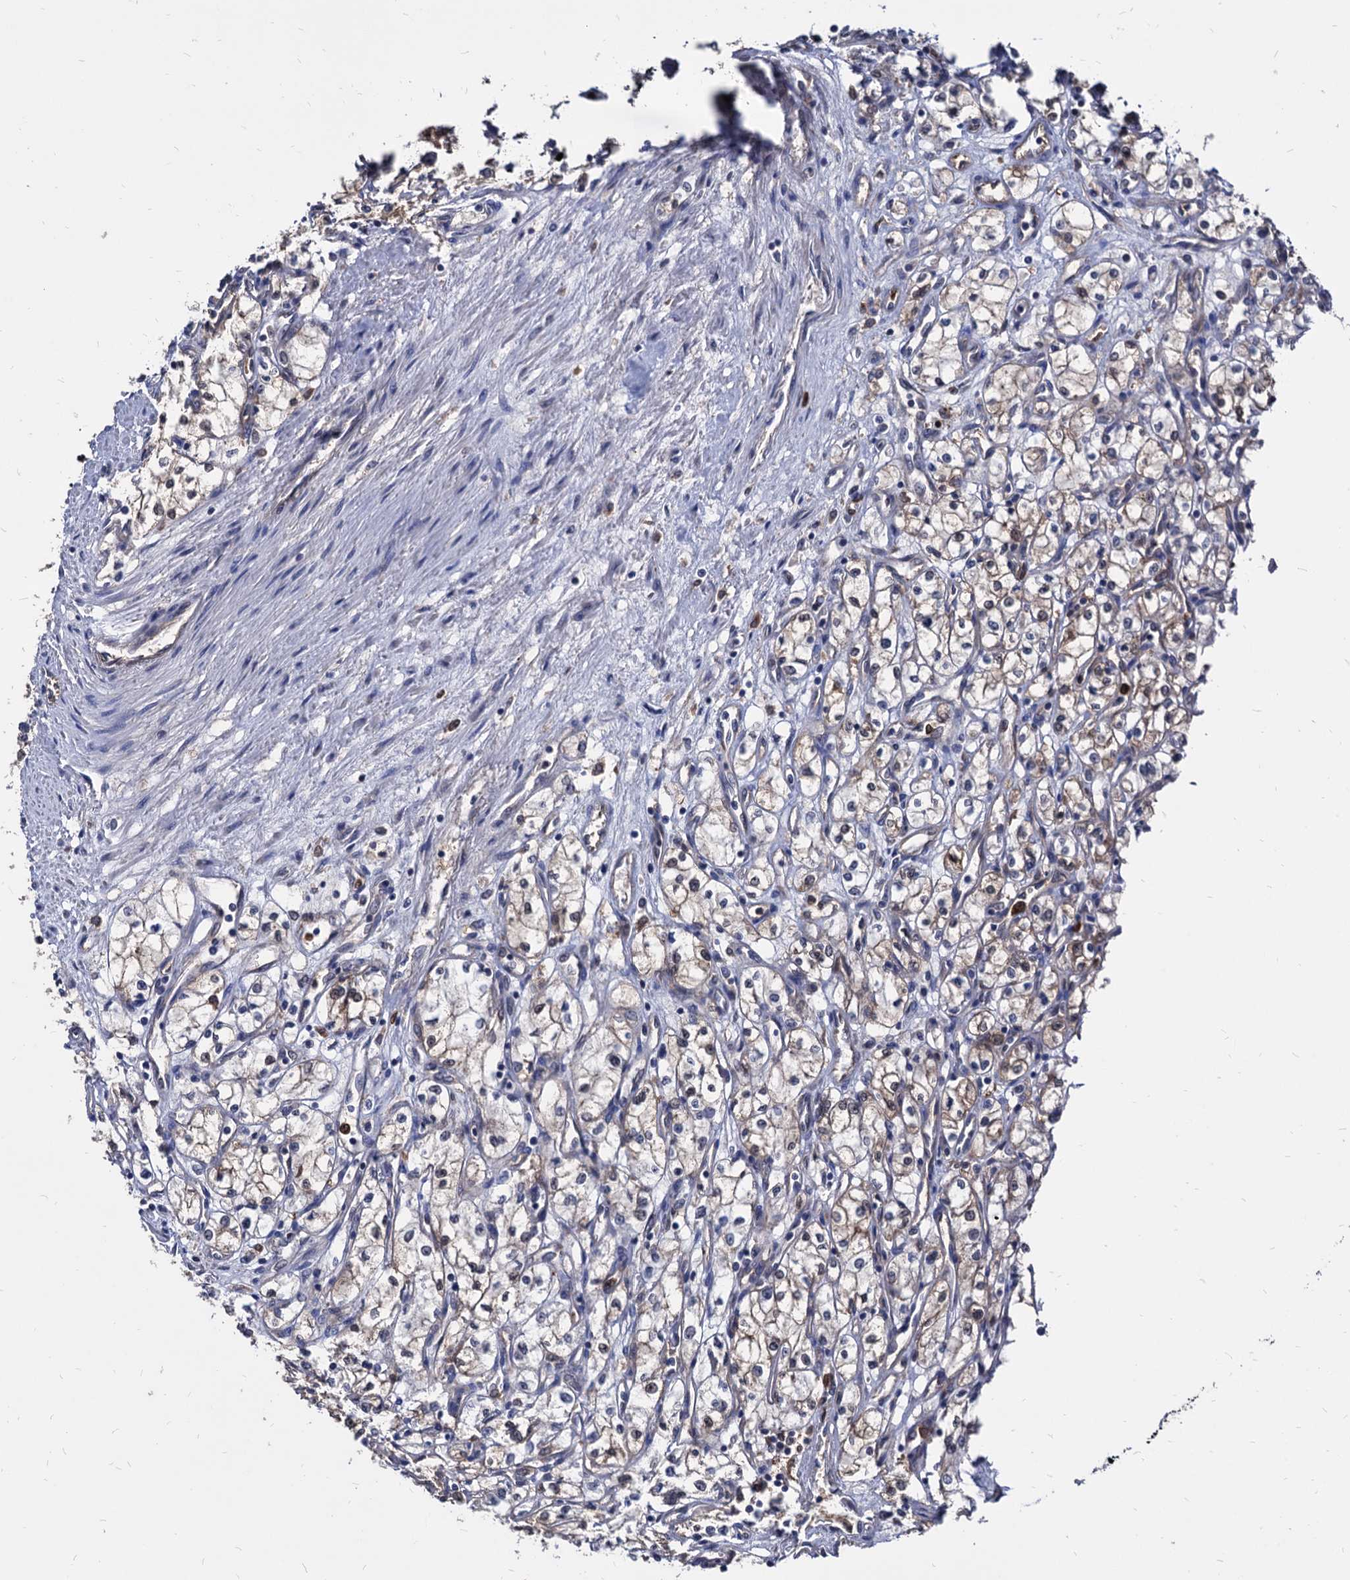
{"staining": {"intensity": "weak", "quantity": "25%-75%", "location": "cytoplasmic/membranous"}, "tissue": "renal cancer", "cell_type": "Tumor cells", "image_type": "cancer", "snomed": [{"axis": "morphology", "description": "Adenocarcinoma, NOS"}, {"axis": "topography", "description": "Kidney"}], "caption": "This is a photomicrograph of IHC staining of adenocarcinoma (renal), which shows weak staining in the cytoplasmic/membranous of tumor cells.", "gene": "CPPED1", "patient": {"sex": "male", "age": 59}}